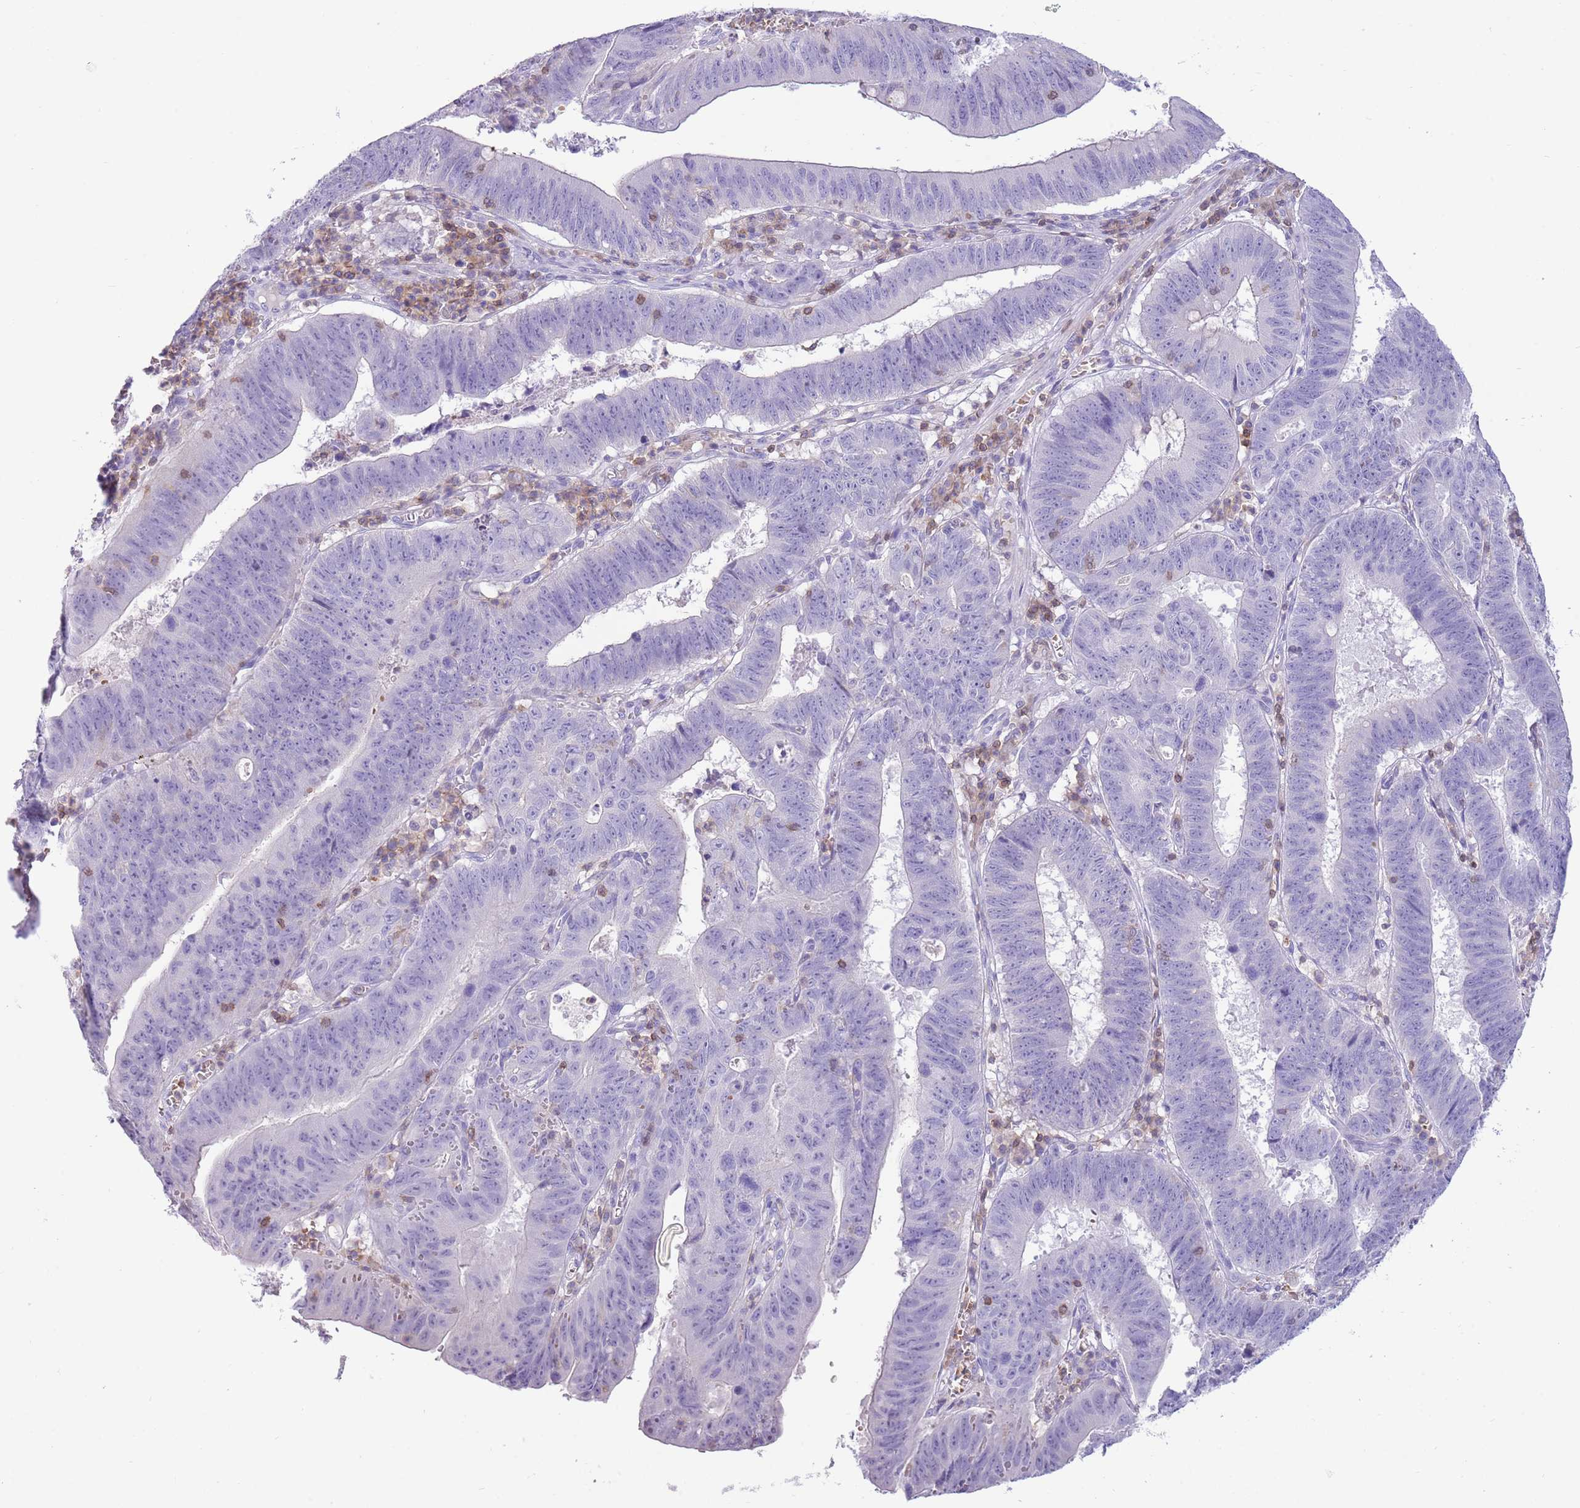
{"staining": {"intensity": "negative", "quantity": "none", "location": "none"}, "tissue": "stomach cancer", "cell_type": "Tumor cells", "image_type": "cancer", "snomed": [{"axis": "morphology", "description": "Adenocarcinoma, NOS"}, {"axis": "topography", "description": "Stomach"}], "caption": "The histopathology image displays no staining of tumor cells in adenocarcinoma (stomach).", "gene": "OR4Q3", "patient": {"sex": "male", "age": 59}}